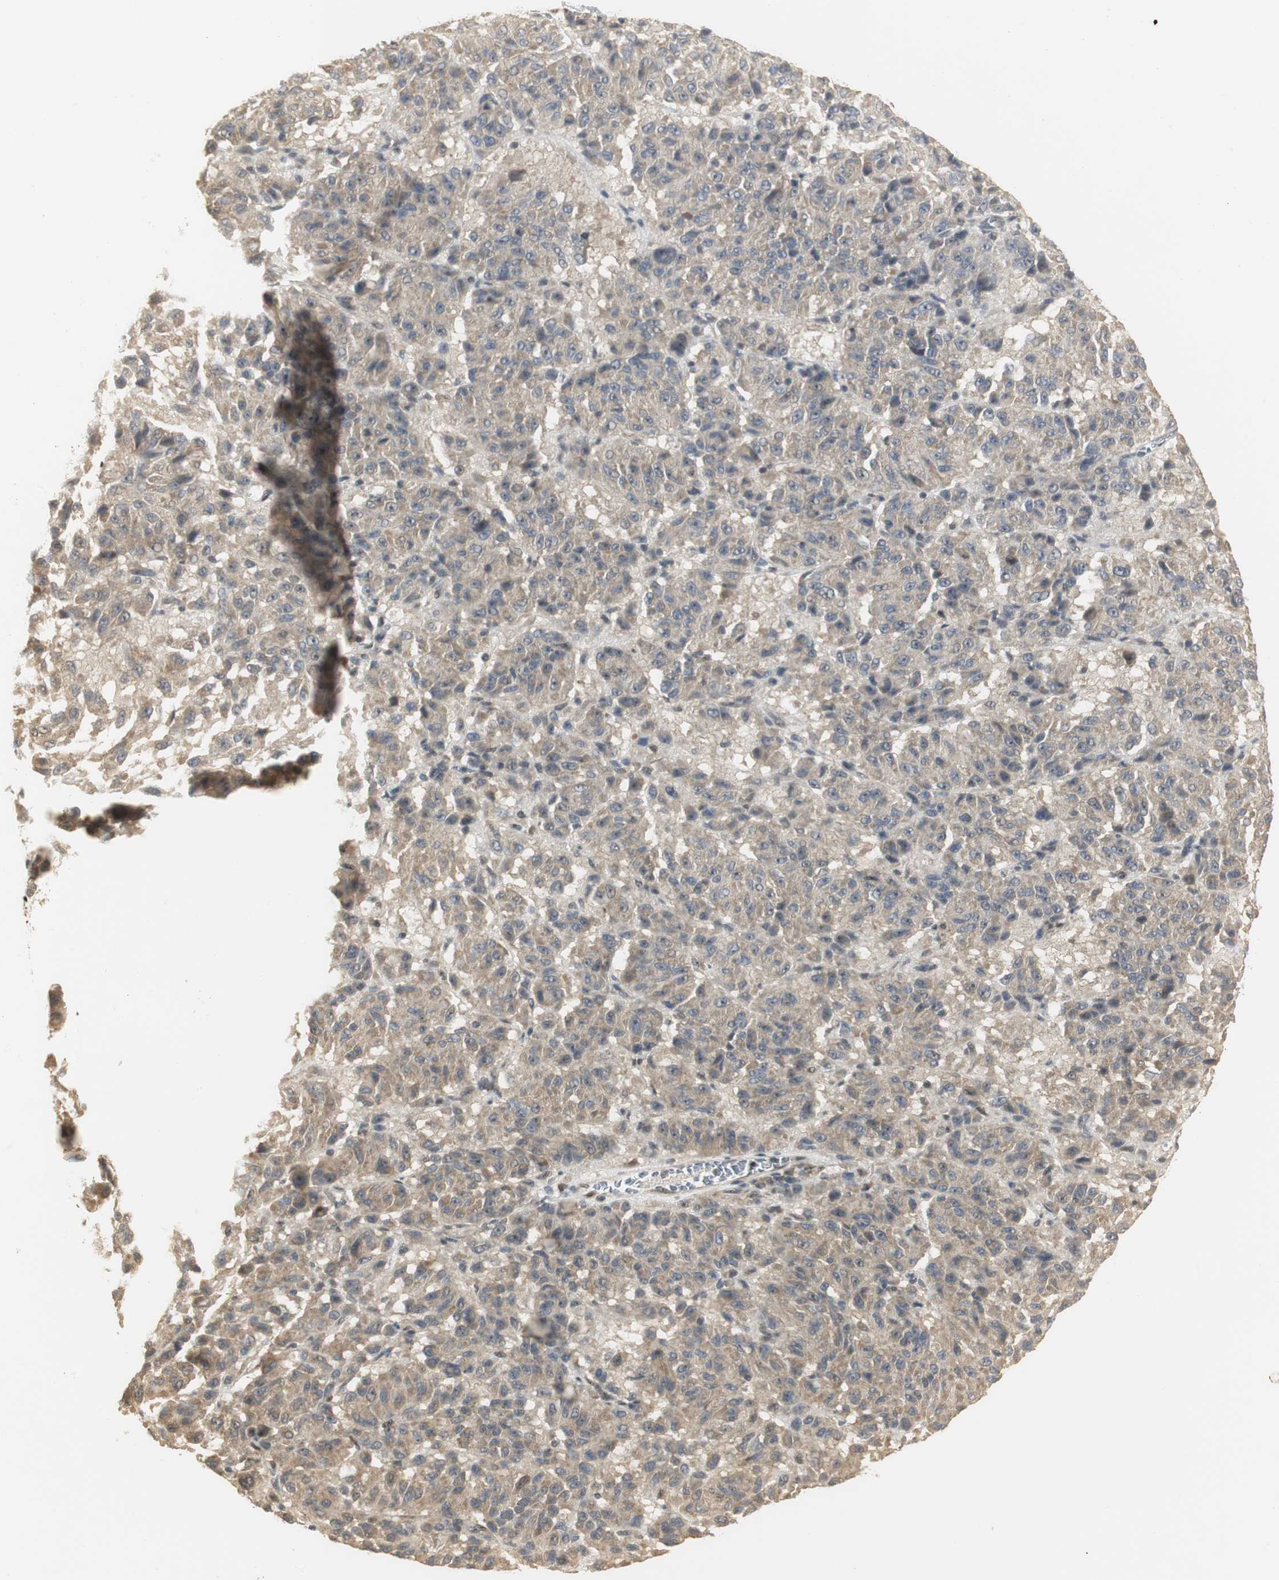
{"staining": {"intensity": "weak", "quantity": "25%-75%", "location": "cytoplasmic/membranous"}, "tissue": "melanoma", "cell_type": "Tumor cells", "image_type": "cancer", "snomed": [{"axis": "morphology", "description": "Malignant melanoma, Metastatic site"}, {"axis": "topography", "description": "Lung"}], "caption": "Immunohistochemical staining of human malignant melanoma (metastatic site) reveals low levels of weak cytoplasmic/membranous staining in approximately 25%-75% of tumor cells.", "gene": "ELOA", "patient": {"sex": "male", "age": 64}}